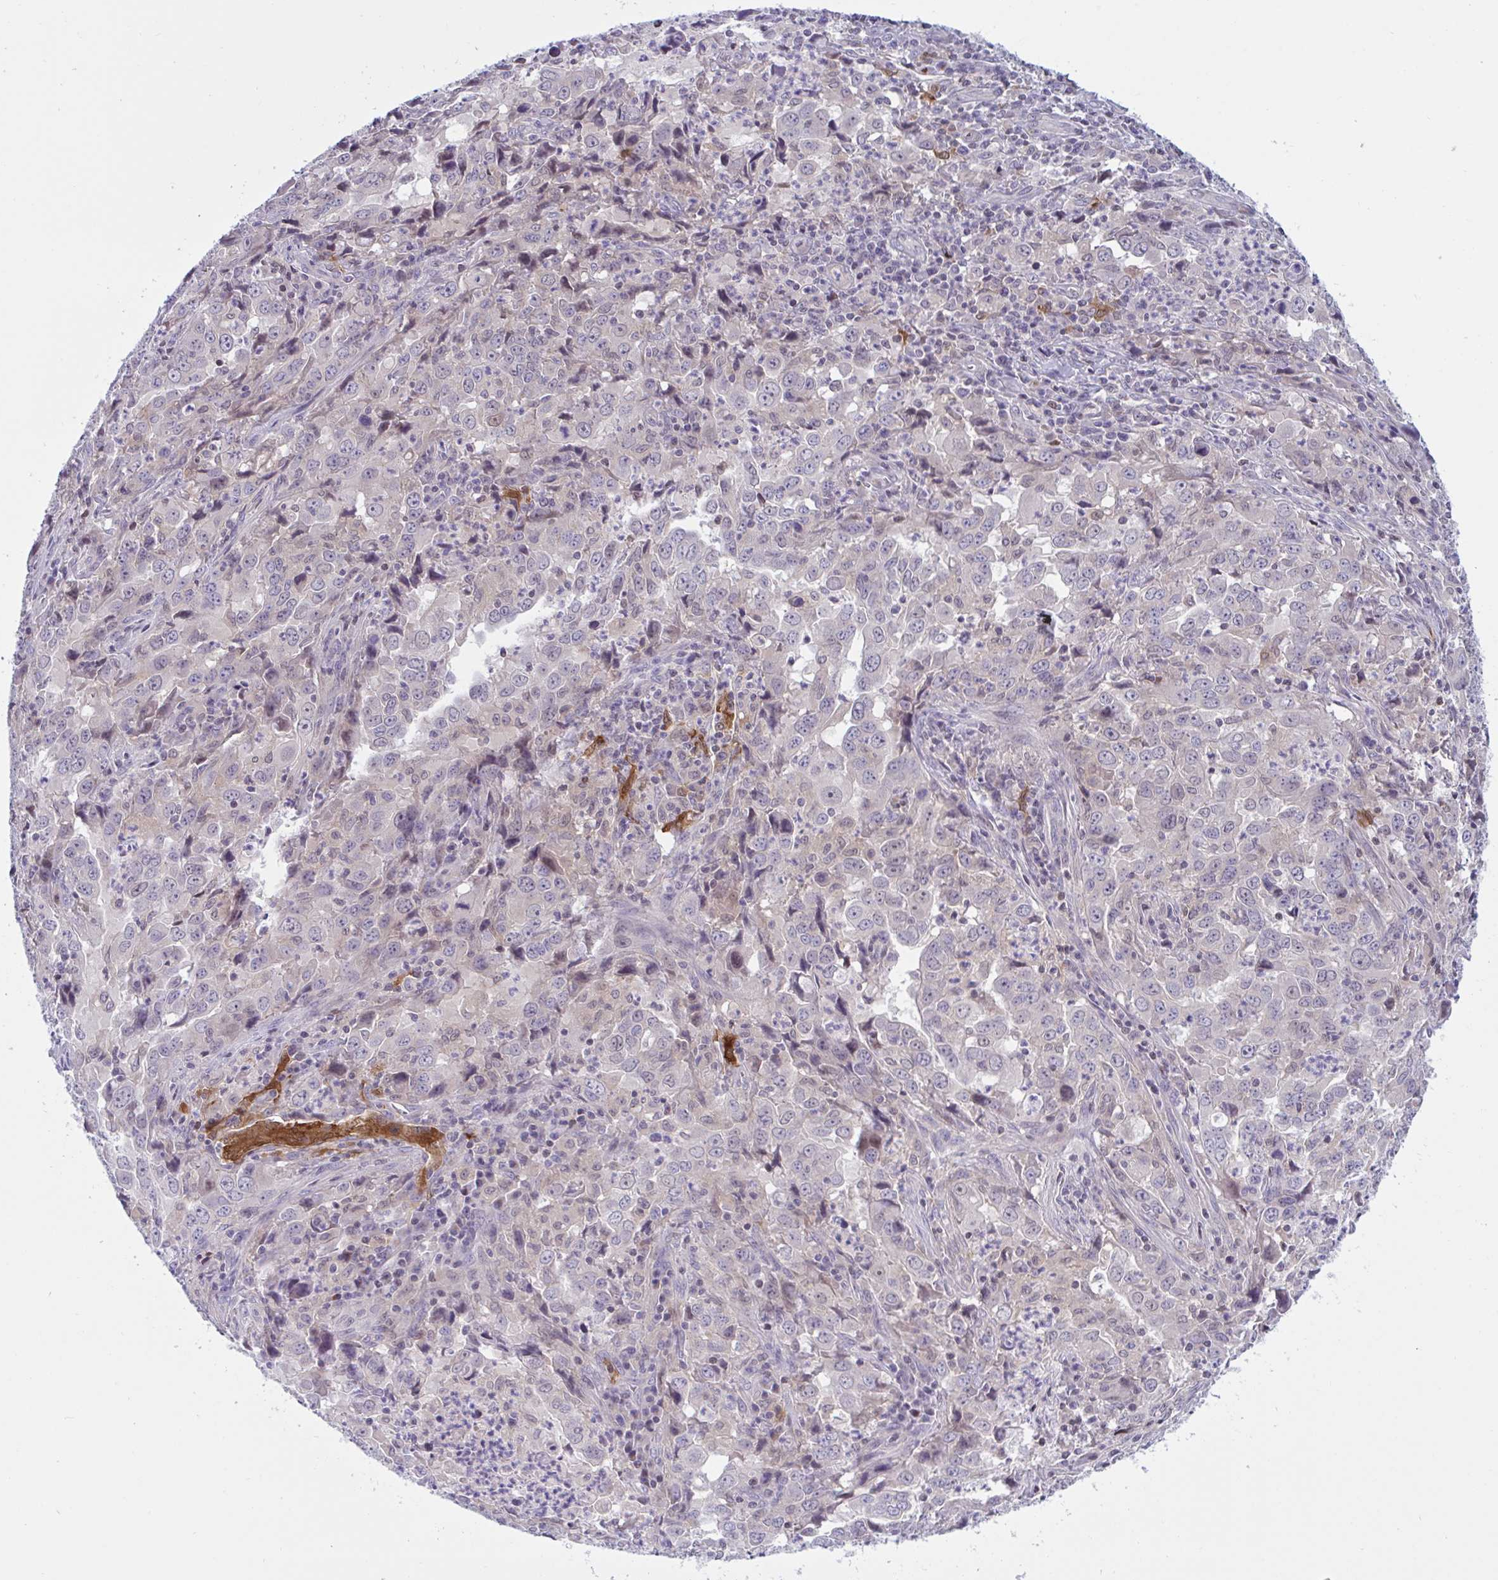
{"staining": {"intensity": "negative", "quantity": "none", "location": "none"}, "tissue": "lung cancer", "cell_type": "Tumor cells", "image_type": "cancer", "snomed": [{"axis": "morphology", "description": "Adenocarcinoma, NOS"}, {"axis": "topography", "description": "Lung"}], "caption": "The immunohistochemistry image has no significant positivity in tumor cells of lung cancer tissue.", "gene": "SNX11", "patient": {"sex": "male", "age": 67}}